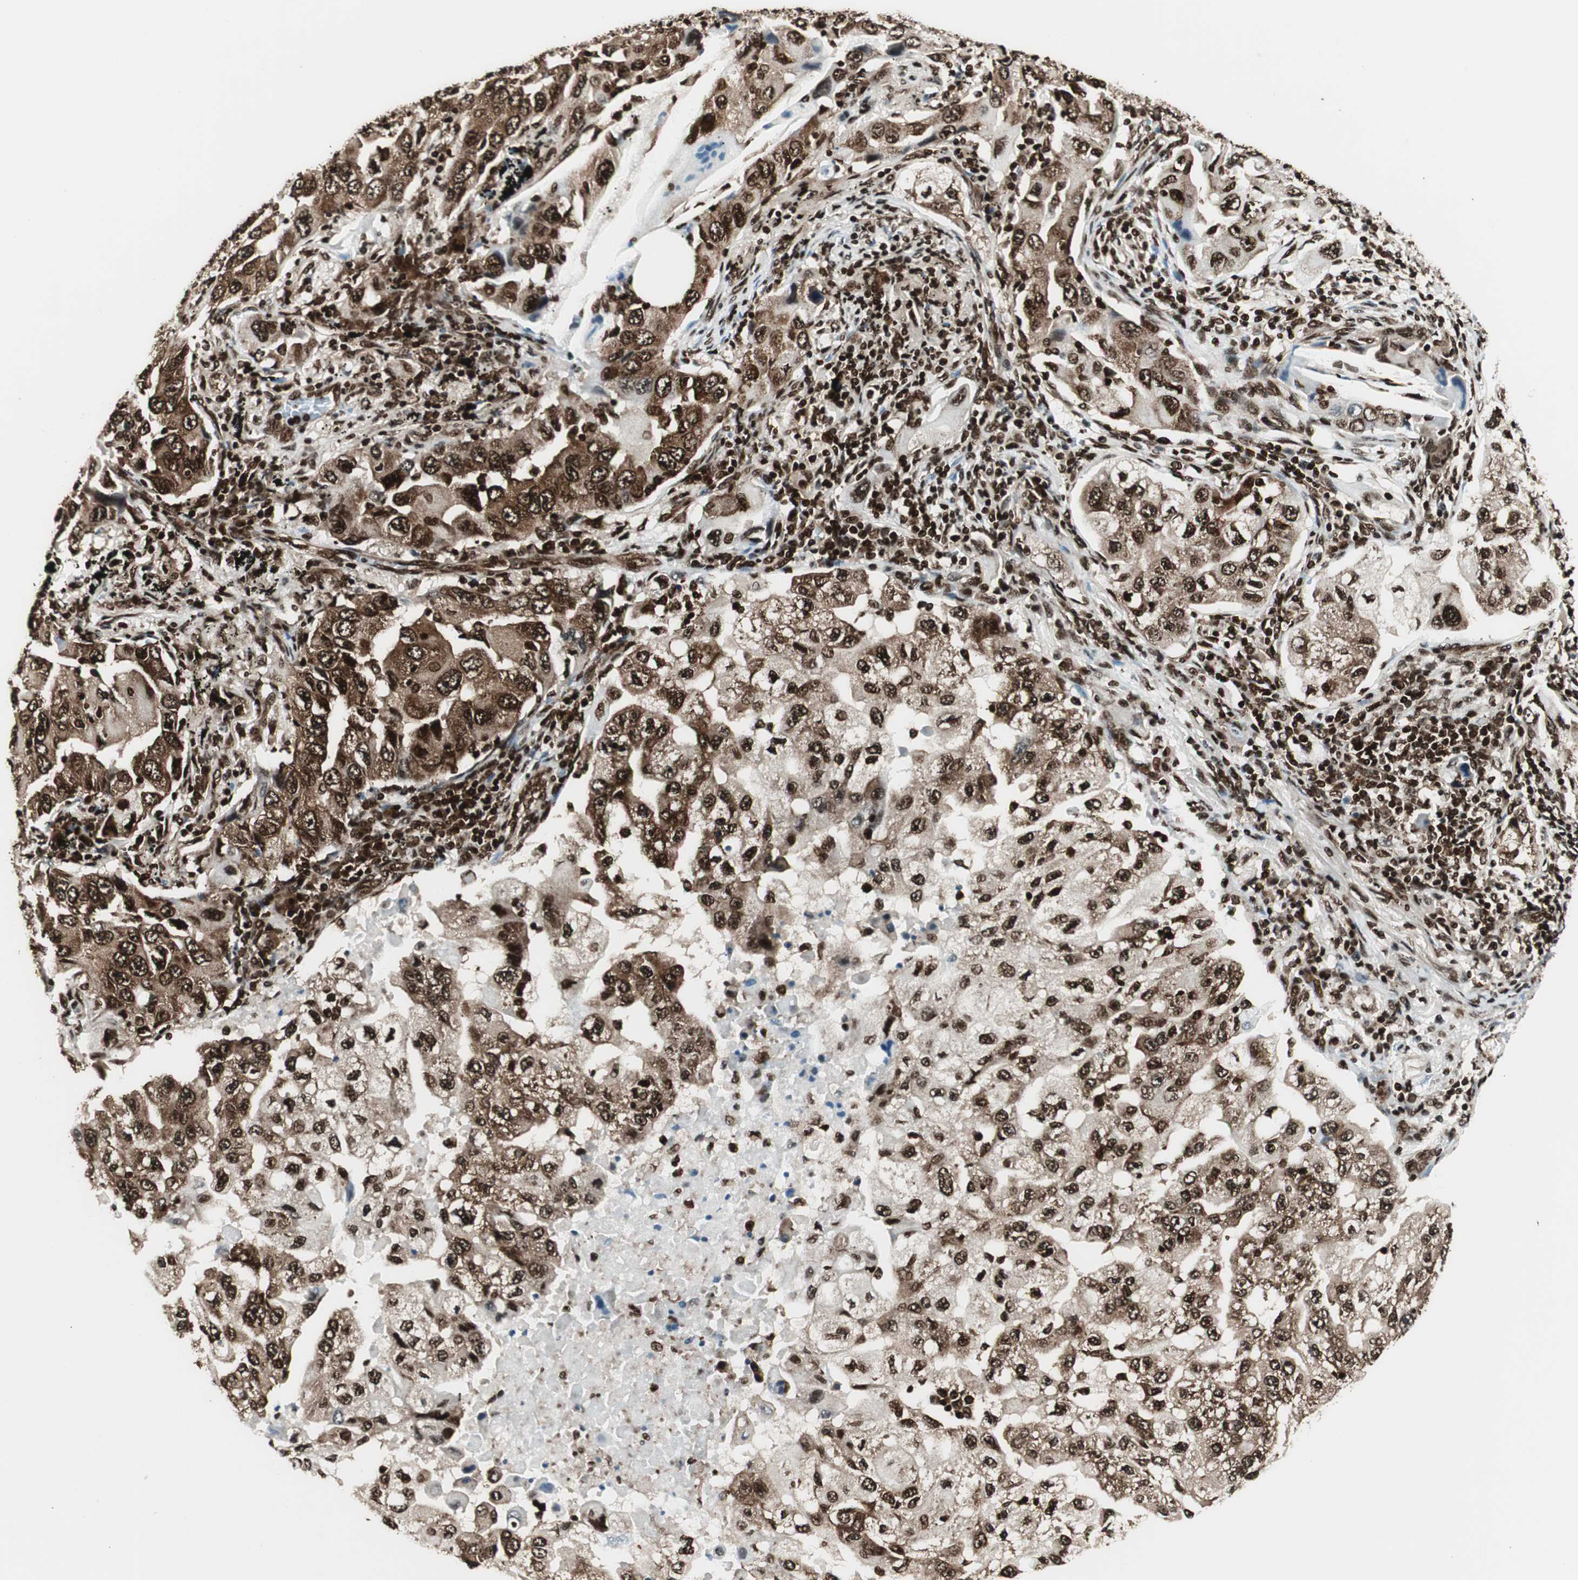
{"staining": {"intensity": "strong", "quantity": ">75%", "location": "cytoplasmic/membranous,nuclear"}, "tissue": "lung cancer", "cell_type": "Tumor cells", "image_type": "cancer", "snomed": [{"axis": "morphology", "description": "Adenocarcinoma, NOS"}, {"axis": "topography", "description": "Lung"}], "caption": "The image displays a brown stain indicating the presence of a protein in the cytoplasmic/membranous and nuclear of tumor cells in lung cancer.", "gene": "EWSR1", "patient": {"sex": "female", "age": 65}}